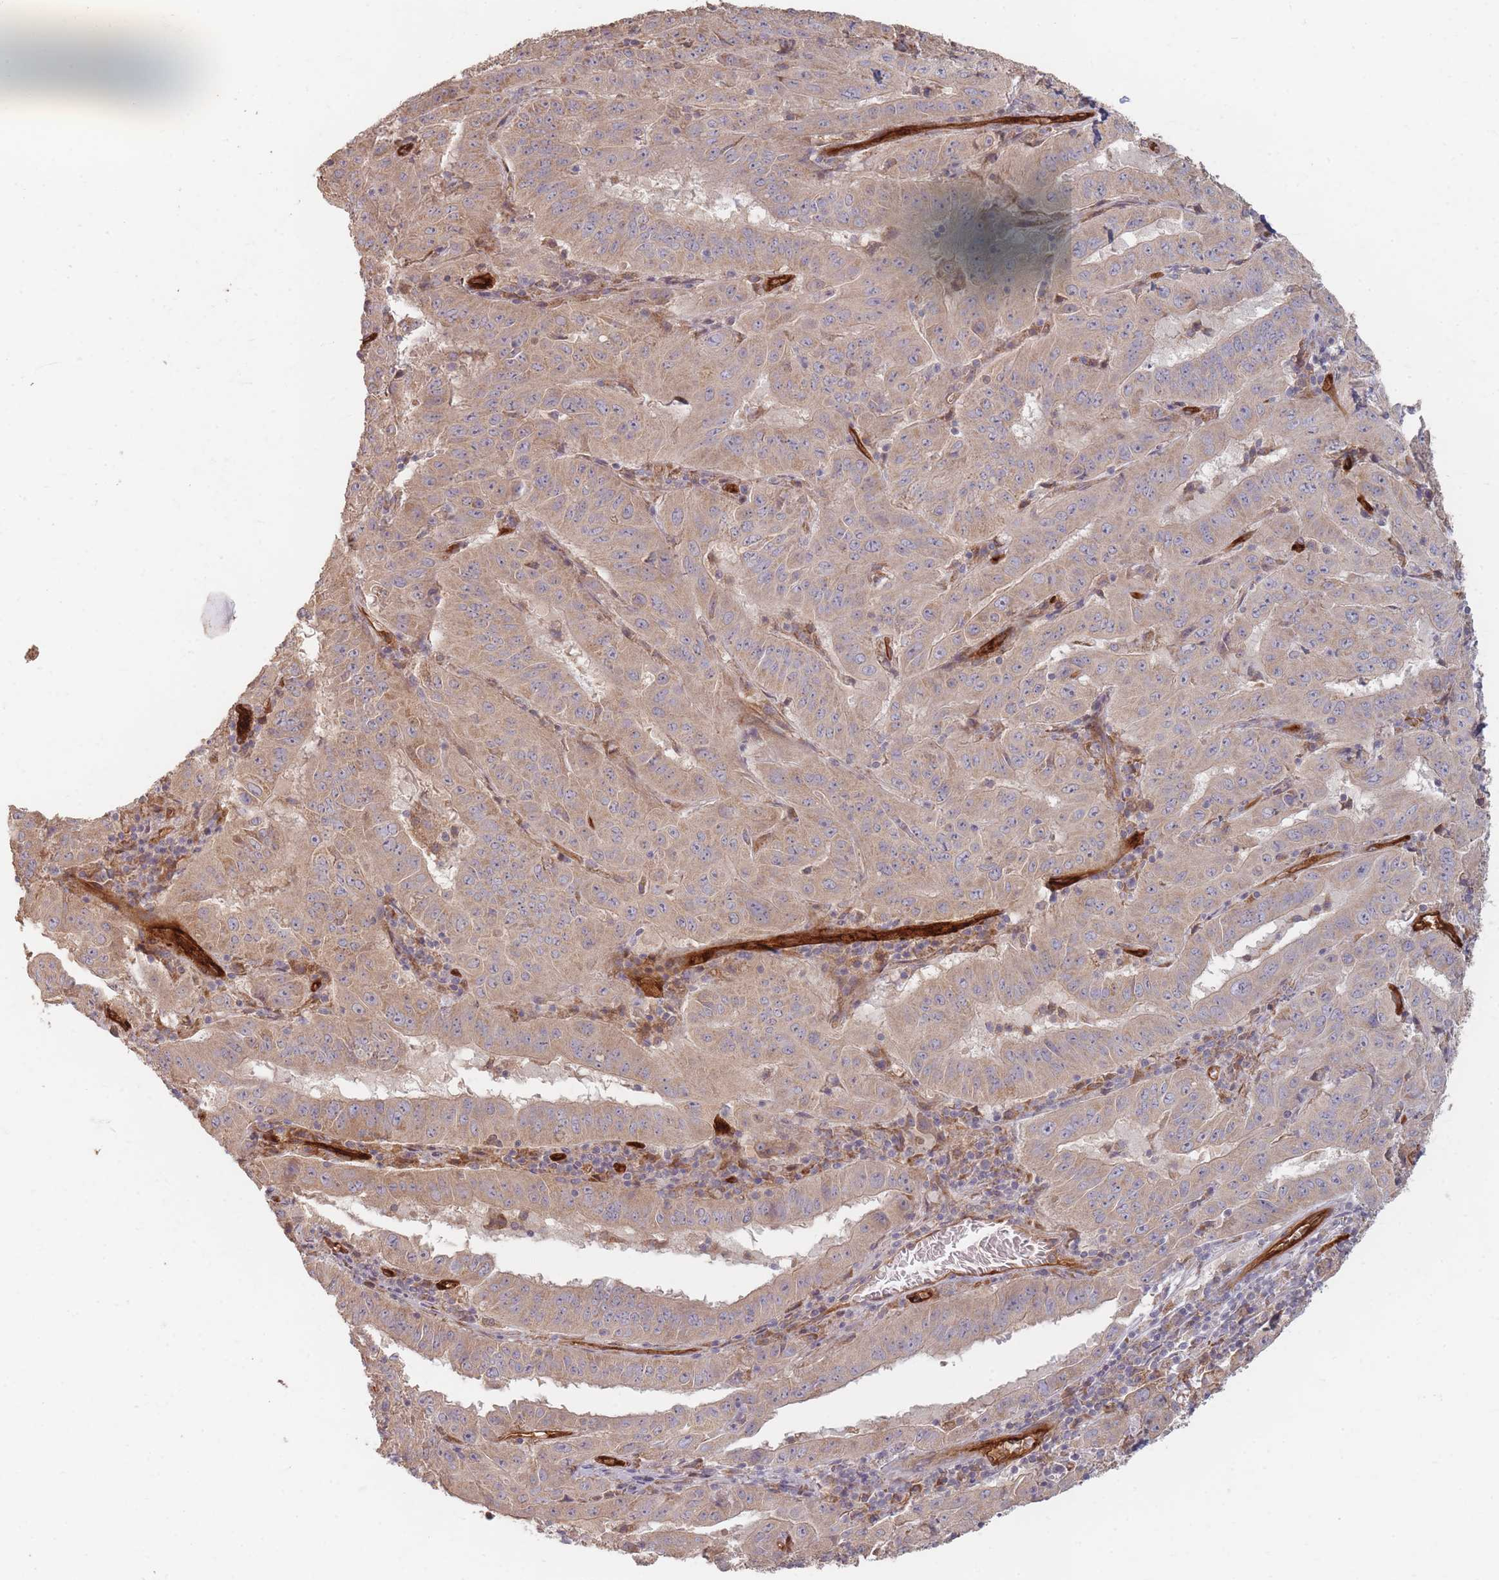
{"staining": {"intensity": "weak", "quantity": ">75%", "location": "cytoplasmic/membranous"}, "tissue": "pancreatic cancer", "cell_type": "Tumor cells", "image_type": "cancer", "snomed": [{"axis": "morphology", "description": "Adenocarcinoma, NOS"}, {"axis": "topography", "description": "Pancreas"}], "caption": "About >75% of tumor cells in human pancreatic cancer demonstrate weak cytoplasmic/membranous protein staining as visualized by brown immunohistochemical staining.", "gene": "MRPS6", "patient": {"sex": "male", "age": 63}}